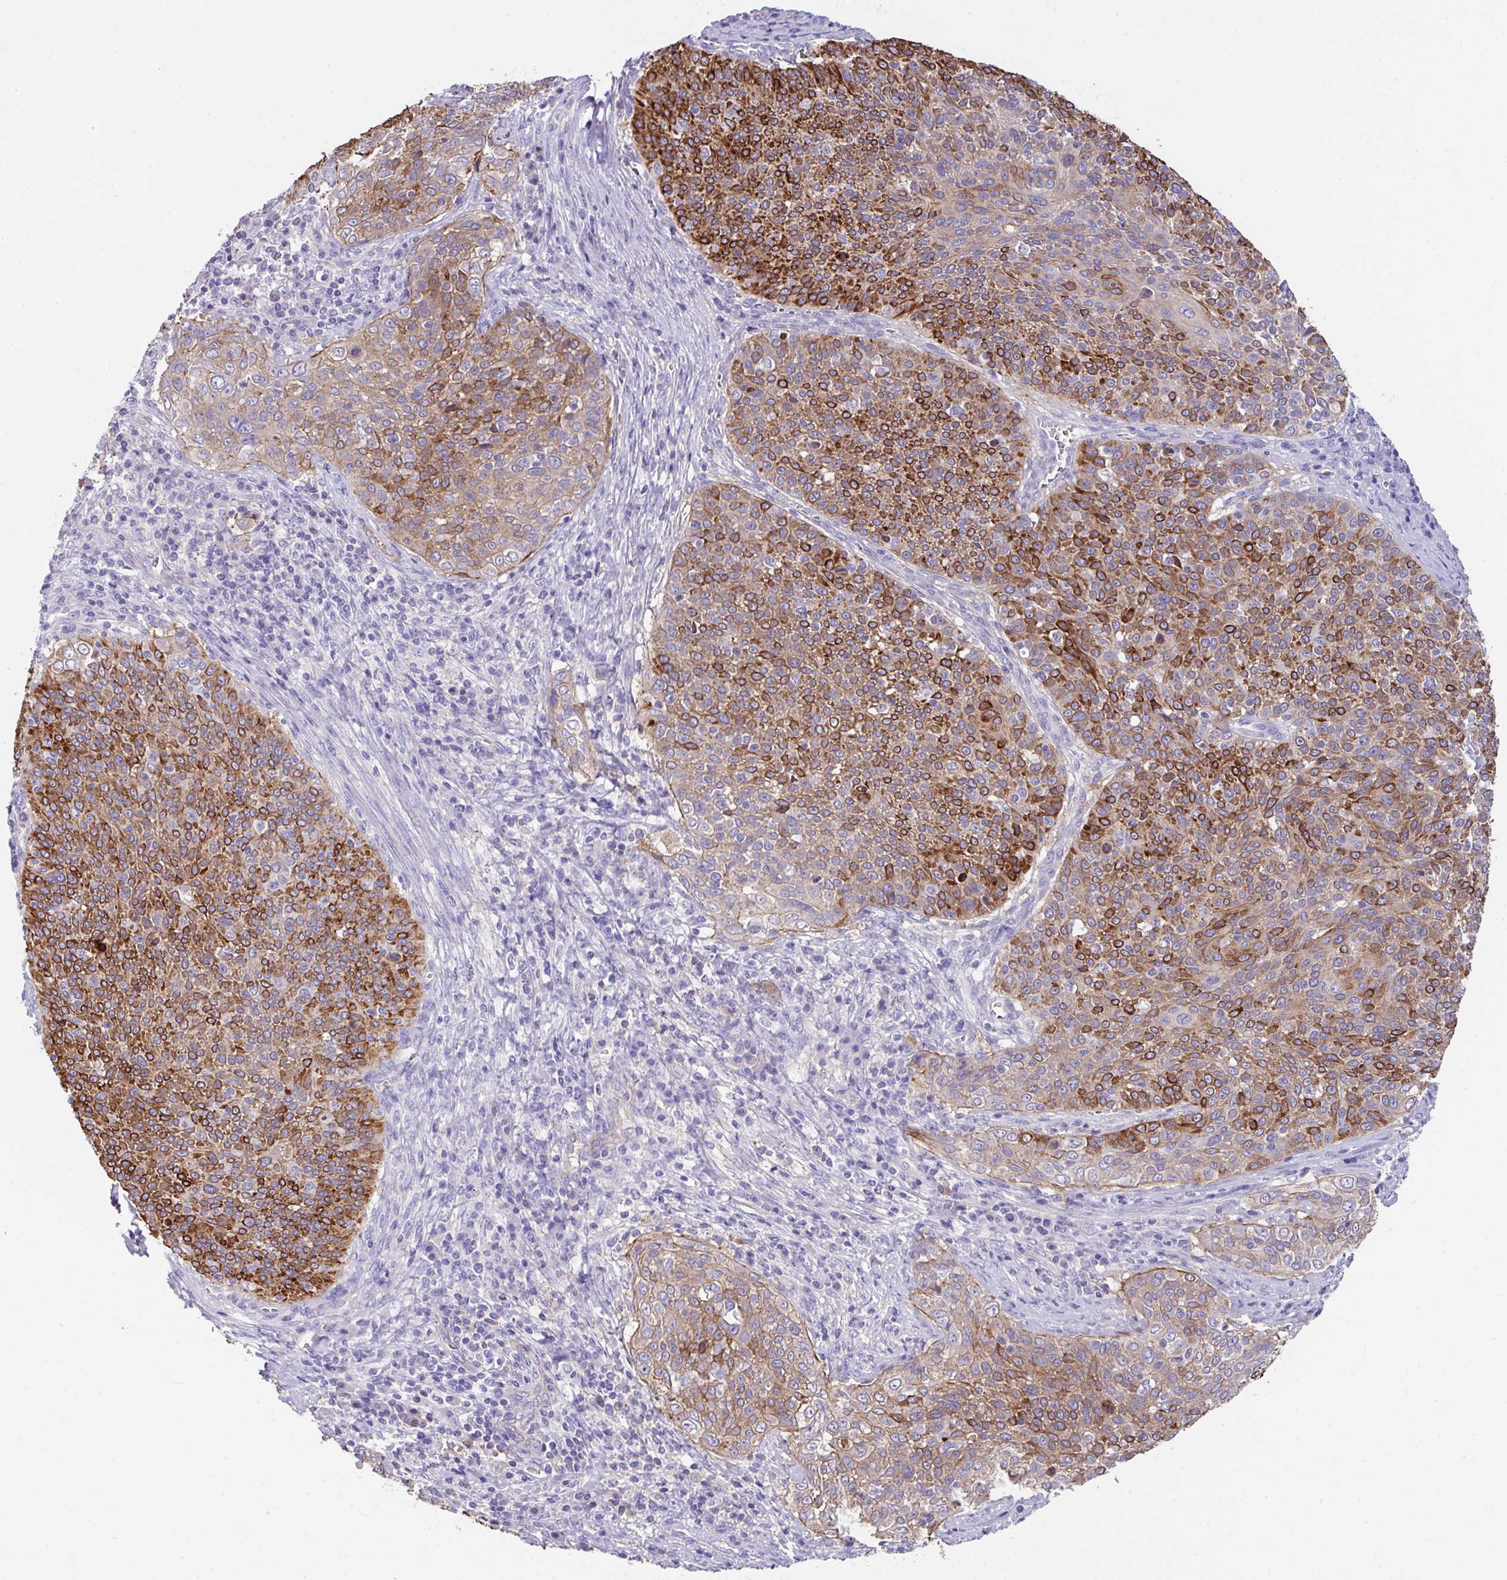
{"staining": {"intensity": "strong", "quantity": ">75%", "location": "cytoplasmic/membranous"}, "tissue": "cervical cancer", "cell_type": "Tumor cells", "image_type": "cancer", "snomed": [{"axis": "morphology", "description": "Squamous cell carcinoma, NOS"}, {"axis": "topography", "description": "Cervix"}], "caption": "The histopathology image reveals staining of squamous cell carcinoma (cervical), revealing strong cytoplasmic/membranous protein positivity (brown color) within tumor cells.", "gene": "ZNF813", "patient": {"sex": "female", "age": 31}}